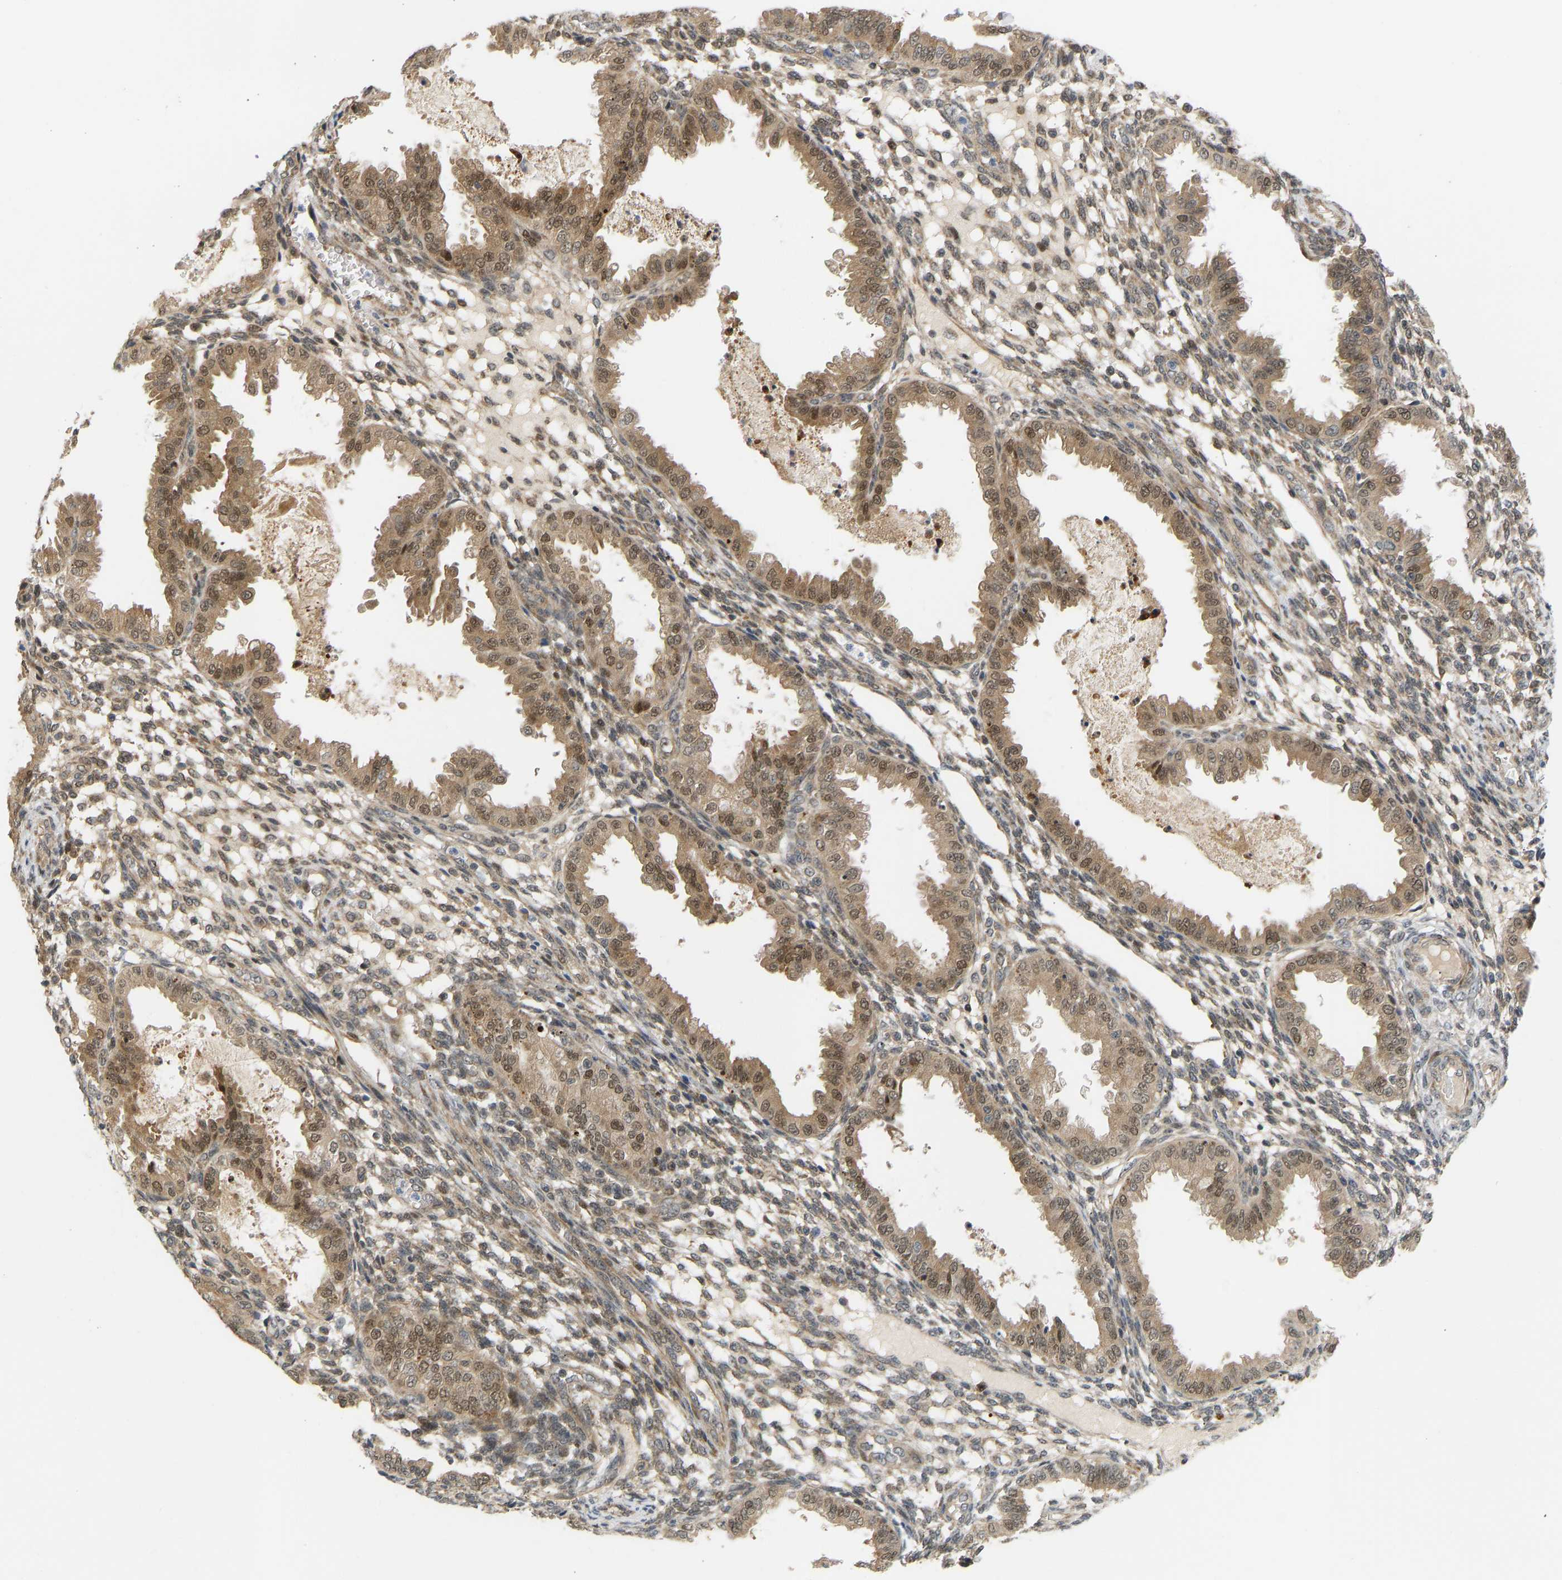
{"staining": {"intensity": "moderate", "quantity": "<25%", "location": "cytoplasmic/membranous"}, "tissue": "endometrium", "cell_type": "Cells in endometrial stroma", "image_type": "normal", "snomed": [{"axis": "morphology", "description": "Normal tissue, NOS"}, {"axis": "topography", "description": "Endometrium"}], "caption": "Protein expression analysis of benign human endometrium reveals moderate cytoplasmic/membranous positivity in about <25% of cells in endometrial stroma. The staining is performed using DAB brown chromogen to label protein expression. The nuclei are counter-stained blue using hematoxylin.", "gene": "BAG1", "patient": {"sex": "female", "age": 33}}